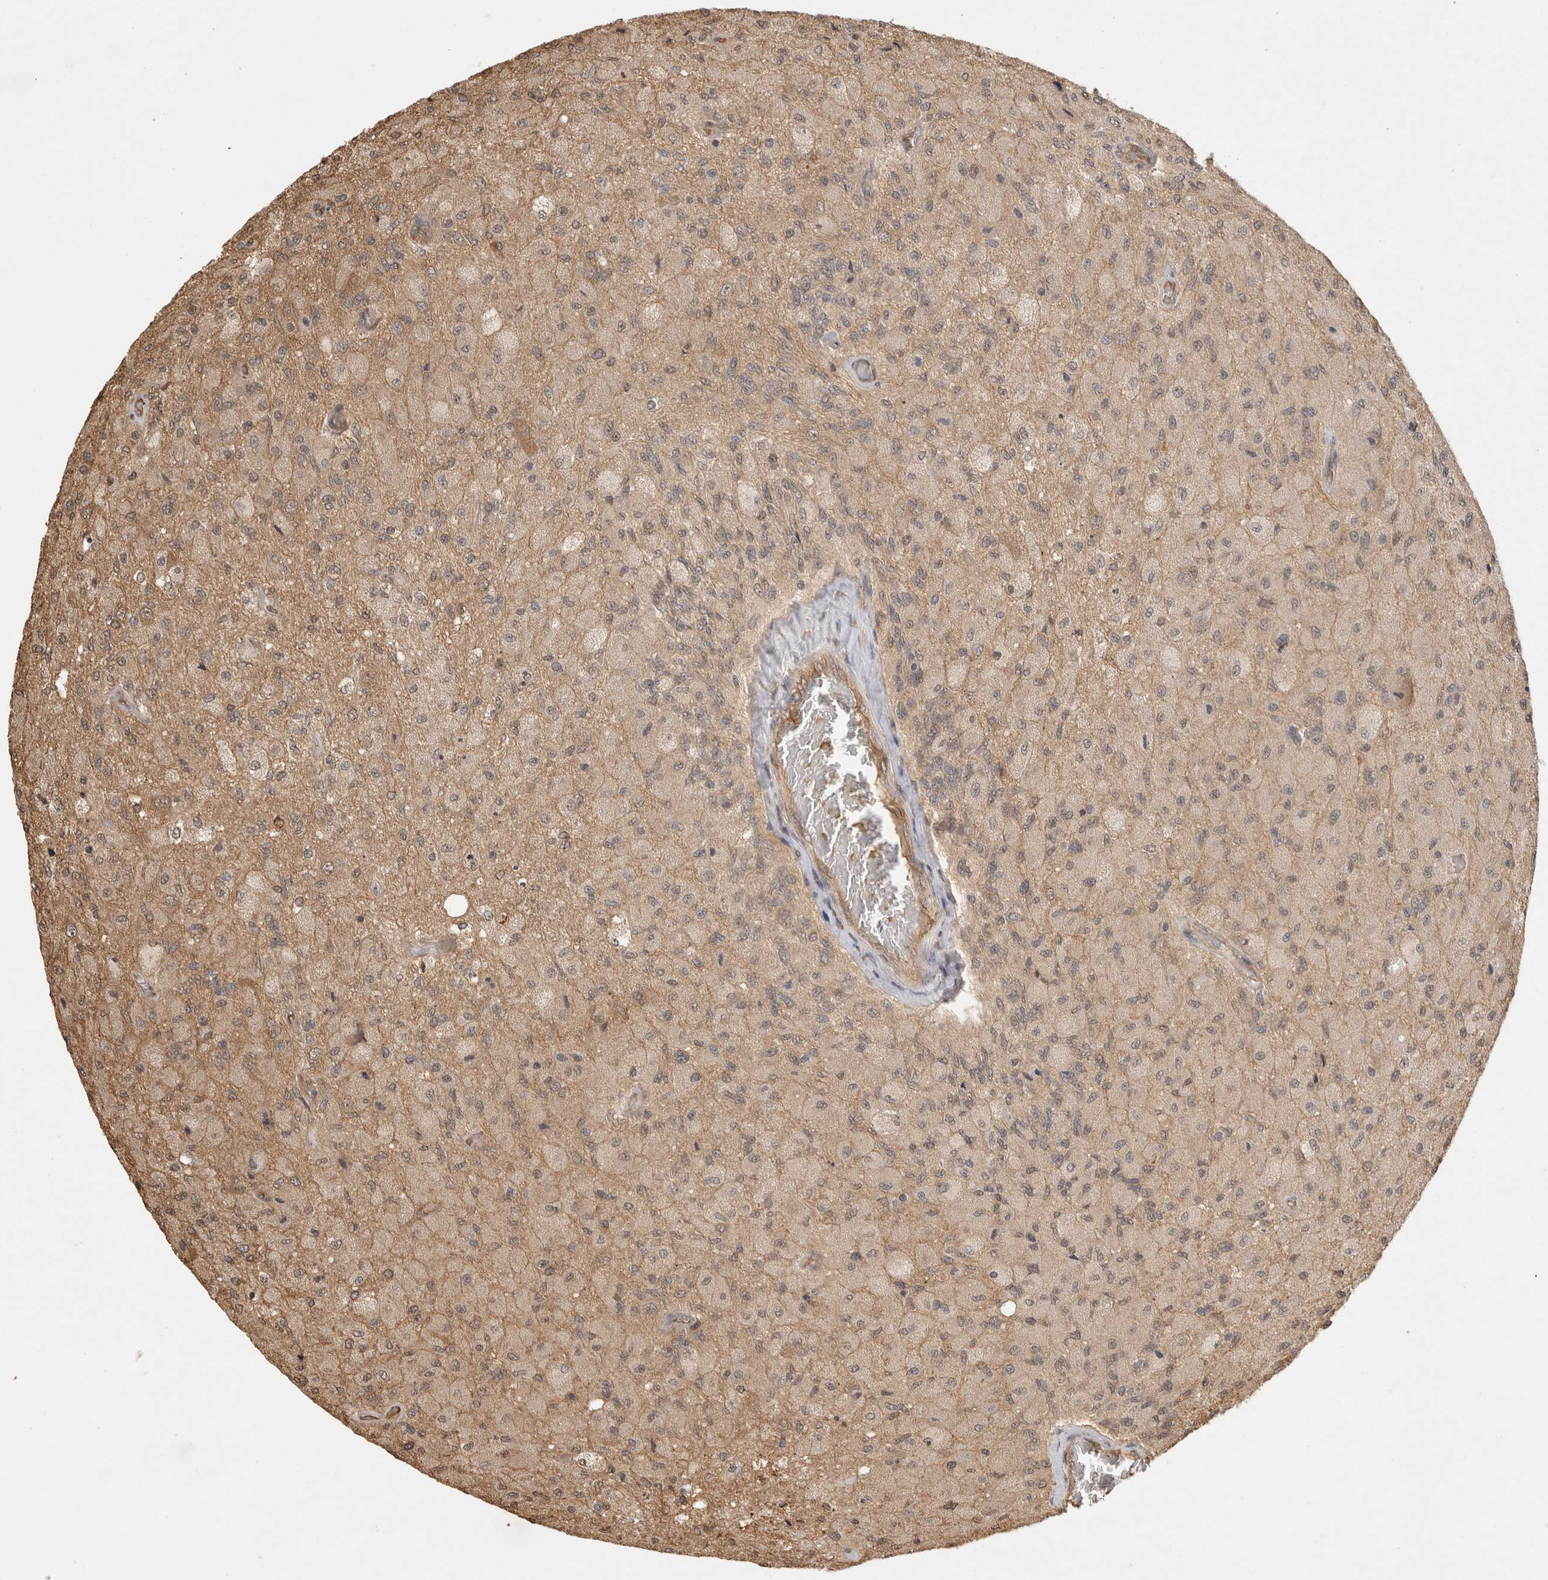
{"staining": {"intensity": "weak", "quantity": ">75%", "location": "cytoplasmic/membranous"}, "tissue": "glioma", "cell_type": "Tumor cells", "image_type": "cancer", "snomed": [{"axis": "morphology", "description": "Normal tissue, NOS"}, {"axis": "morphology", "description": "Glioma, malignant, High grade"}, {"axis": "topography", "description": "Cerebral cortex"}], "caption": "Immunohistochemical staining of human glioma exhibits weak cytoplasmic/membranous protein positivity in approximately >75% of tumor cells.", "gene": "PRMT3", "patient": {"sex": "male", "age": 77}}